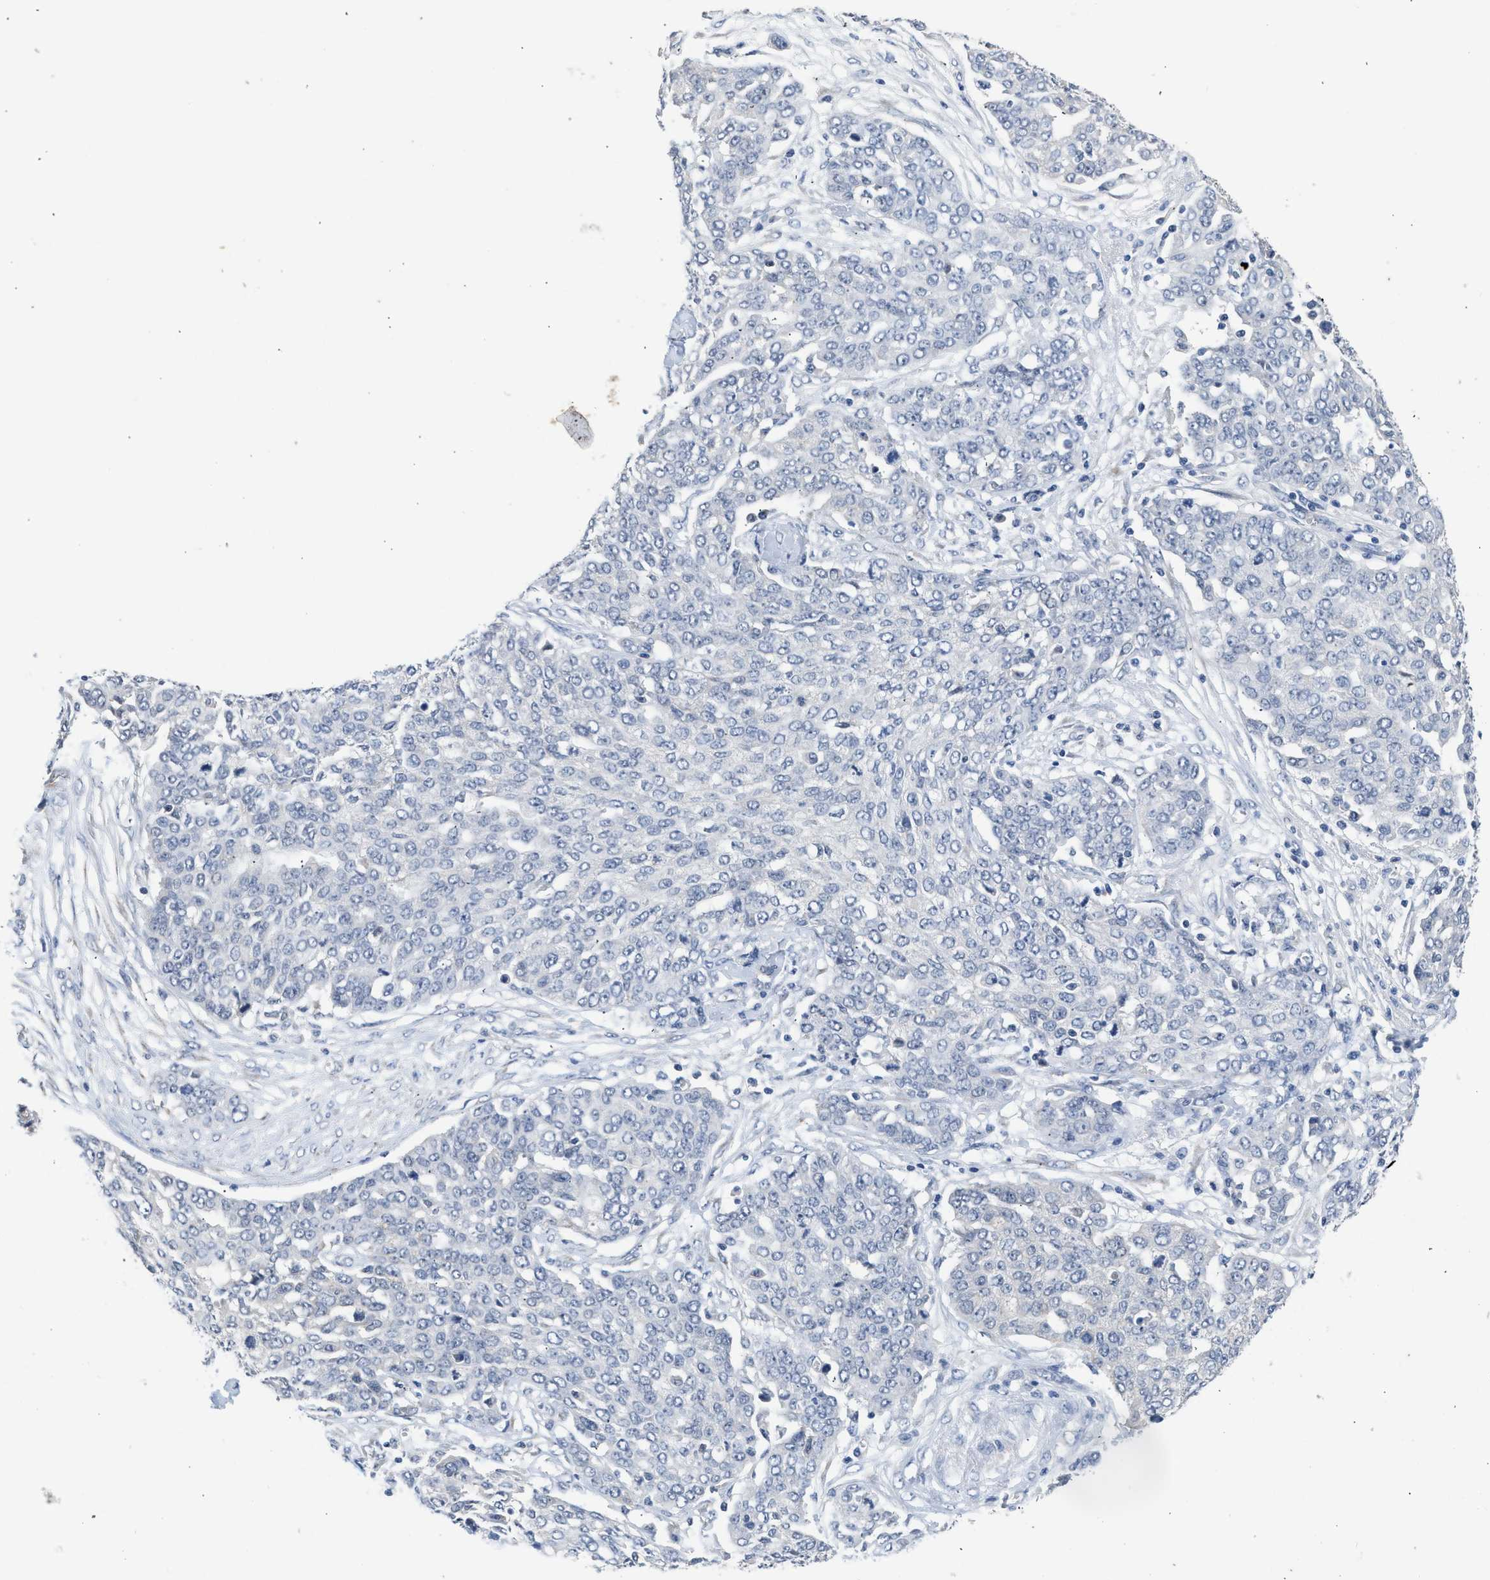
{"staining": {"intensity": "negative", "quantity": "none", "location": "none"}, "tissue": "ovarian cancer", "cell_type": "Tumor cells", "image_type": "cancer", "snomed": [{"axis": "morphology", "description": "Cystadenocarcinoma, serous, NOS"}, {"axis": "topography", "description": "Soft tissue"}, {"axis": "topography", "description": "Ovary"}], "caption": "This is an immunohistochemistry (IHC) micrograph of ovarian serous cystadenocarcinoma. There is no positivity in tumor cells.", "gene": "CSF3R", "patient": {"sex": "female", "age": 57}}